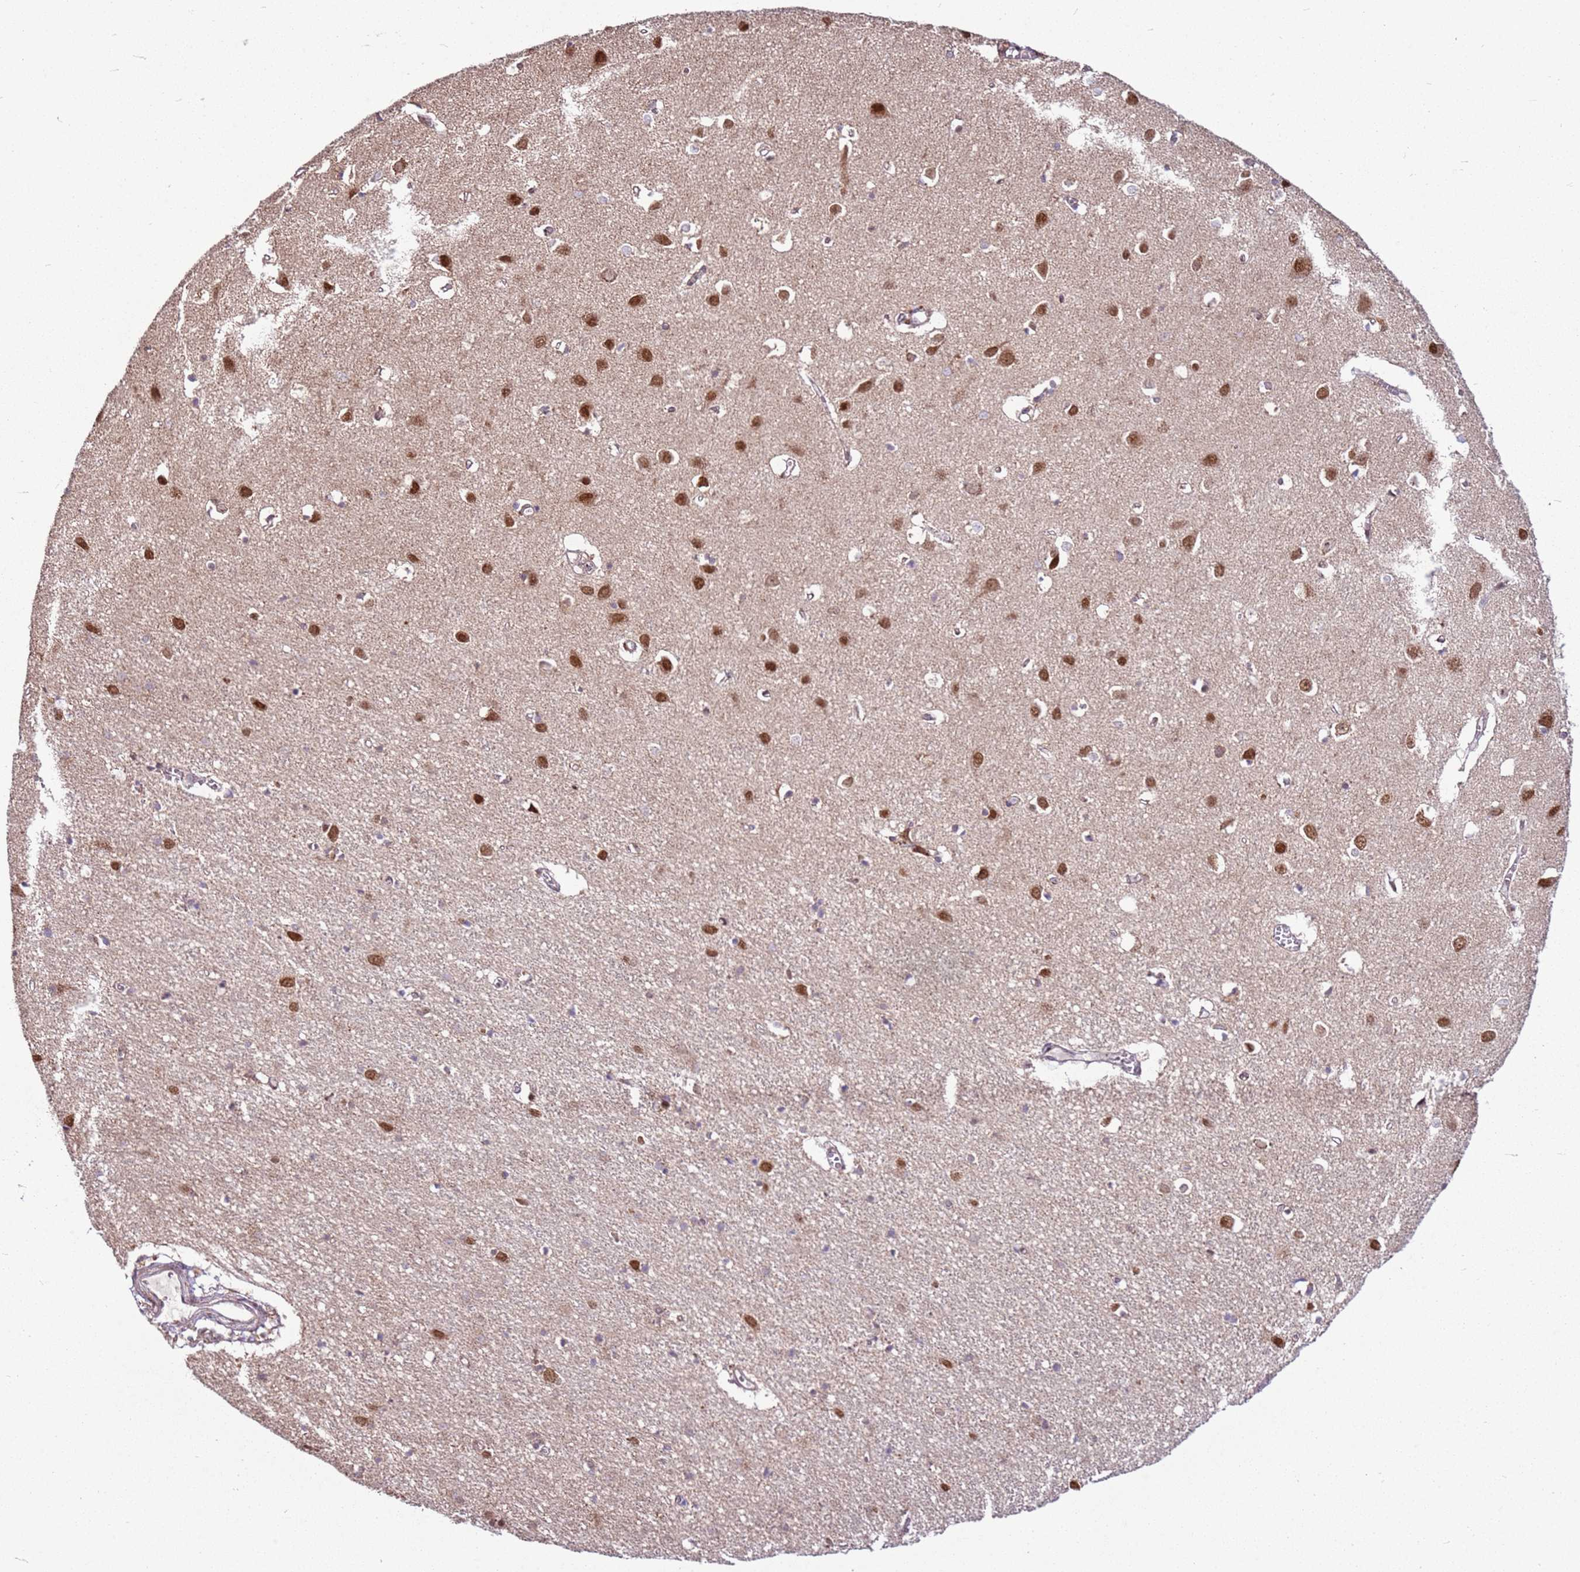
{"staining": {"intensity": "weak", "quantity": "<25%", "location": "cytoplasmic/membranous"}, "tissue": "cerebral cortex", "cell_type": "Endothelial cells", "image_type": "normal", "snomed": [{"axis": "morphology", "description": "Normal tissue, NOS"}, {"axis": "topography", "description": "Cerebral cortex"}], "caption": "This is an immunohistochemistry image of benign cerebral cortex. There is no staining in endothelial cells.", "gene": "PCTP", "patient": {"sex": "female", "age": 64}}